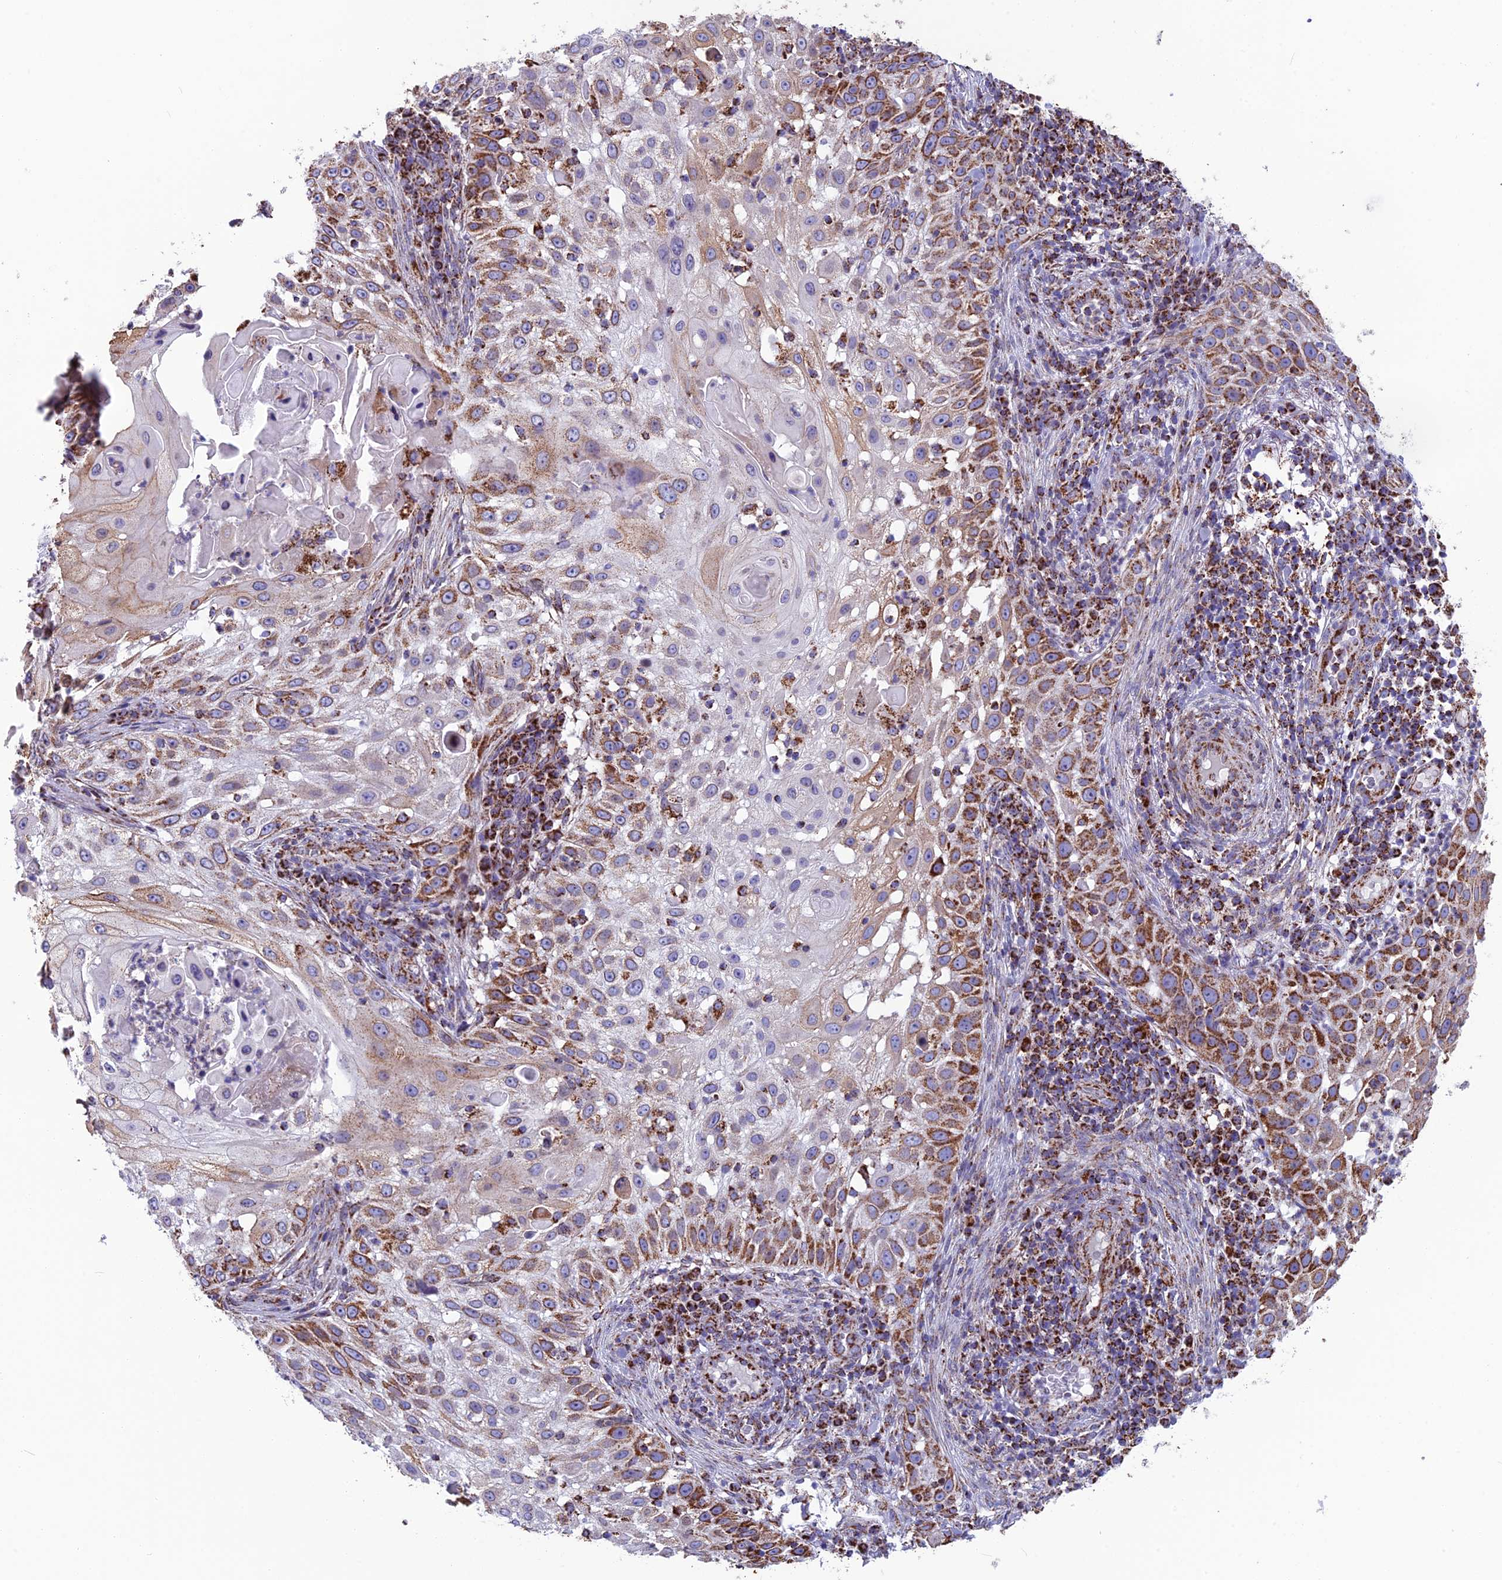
{"staining": {"intensity": "strong", "quantity": "25%-75%", "location": "cytoplasmic/membranous"}, "tissue": "skin cancer", "cell_type": "Tumor cells", "image_type": "cancer", "snomed": [{"axis": "morphology", "description": "Squamous cell carcinoma, NOS"}, {"axis": "topography", "description": "Skin"}], "caption": "Tumor cells exhibit high levels of strong cytoplasmic/membranous positivity in about 25%-75% of cells in skin cancer. (IHC, brightfield microscopy, high magnification).", "gene": "CS", "patient": {"sex": "female", "age": 44}}